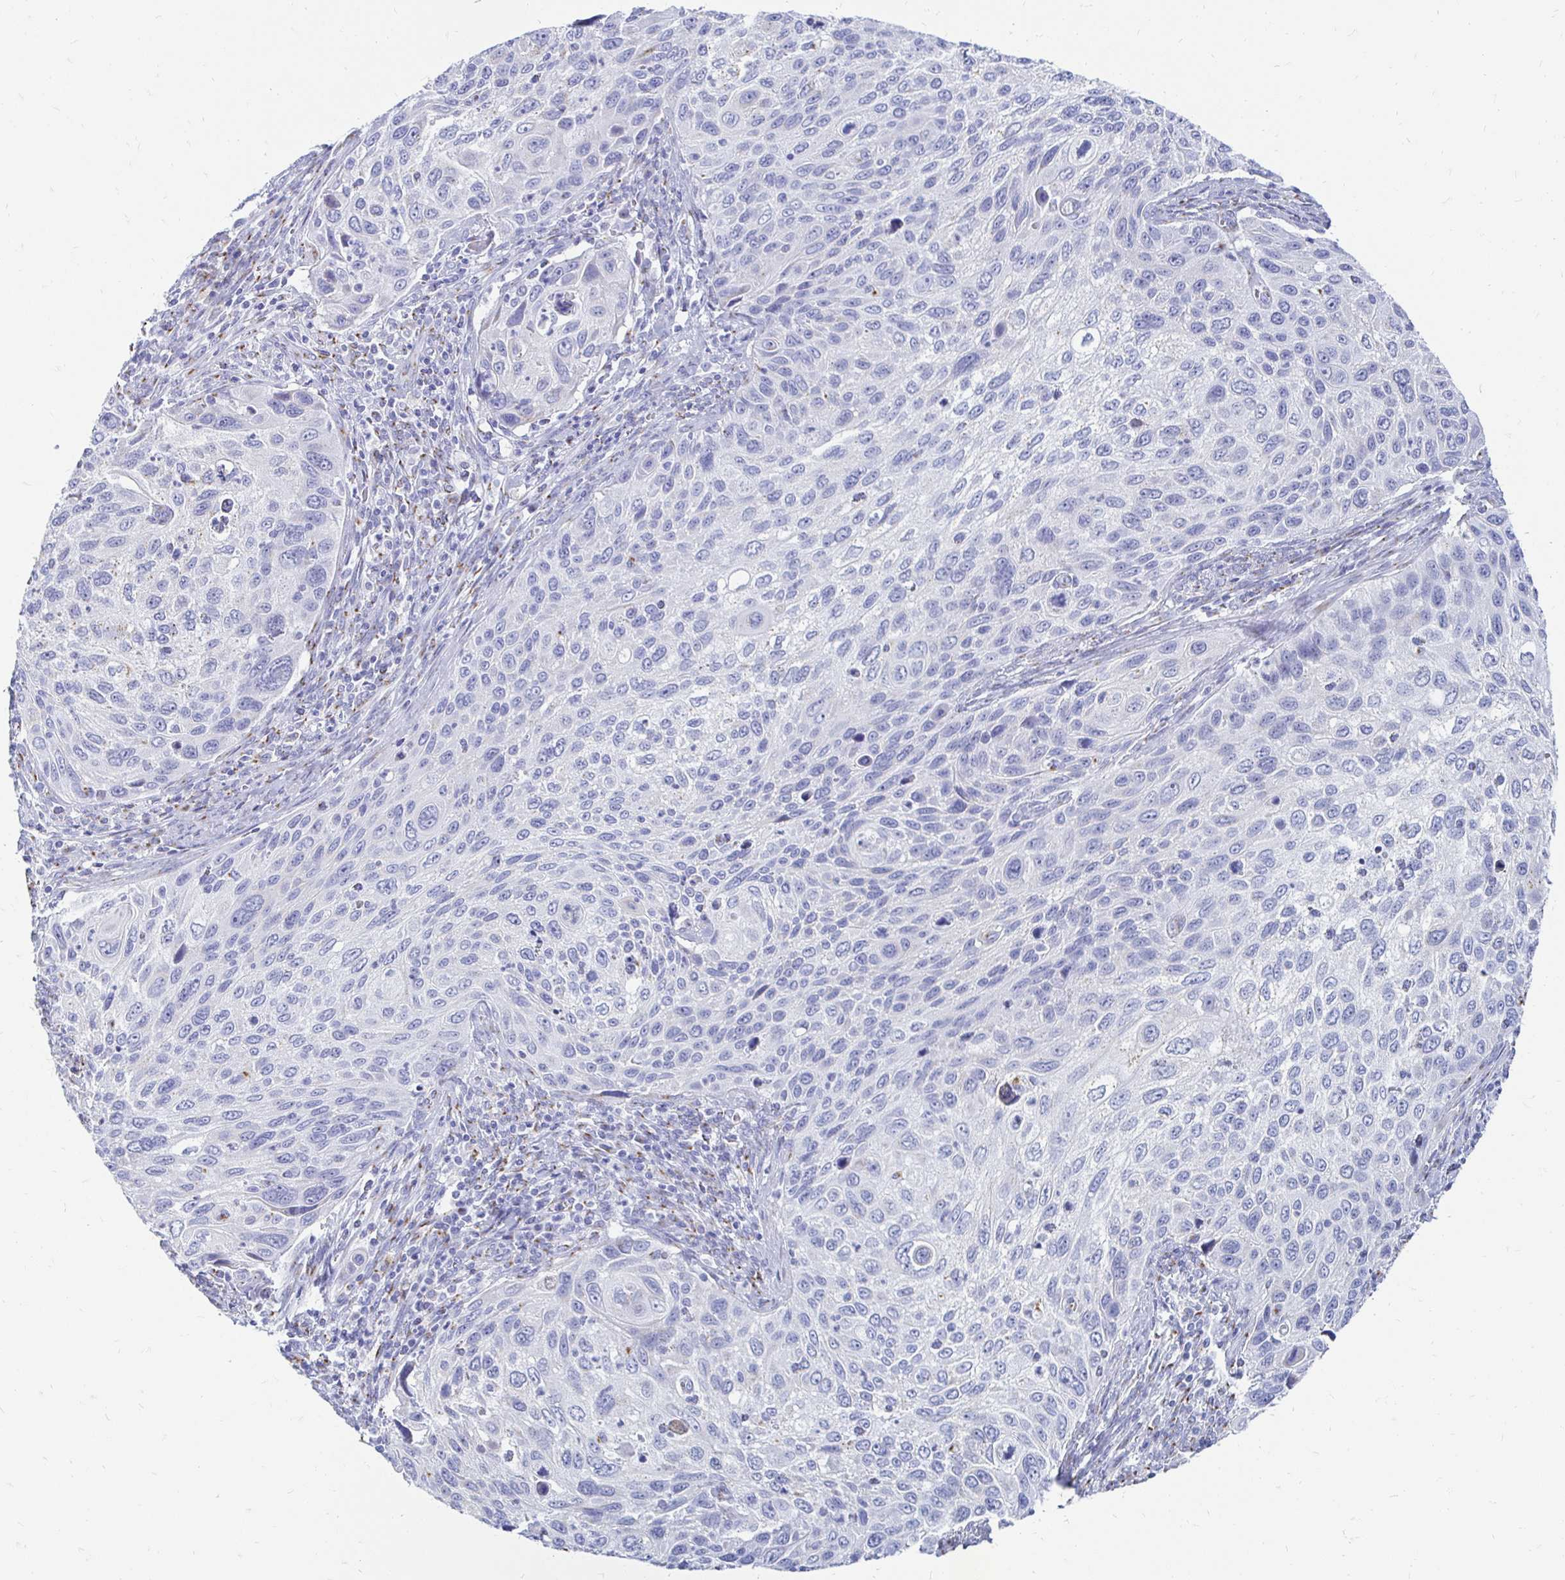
{"staining": {"intensity": "negative", "quantity": "none", "location": "none"}, "tissue": "cervical cancer", "cell_type": "Tumor cells", "image_type": "cancer", "snomed": [{"axis": "morphology", "description": "Squamous cell carcinoma, NOS"}, {"axis": "topography", "description": "Cervix"}], "caption": "Cervical squamous cell carcinoma was stained to show a protein in brown. There is no significant expression in tumor cells. The staining was performed using DAB to visualize the protein expression in brown, while the nuclei were stained in blue with hematoxylin (Magnification: 20x).", "gene": "PAGE4", "patient": {"sex": "female", "age": 70}}